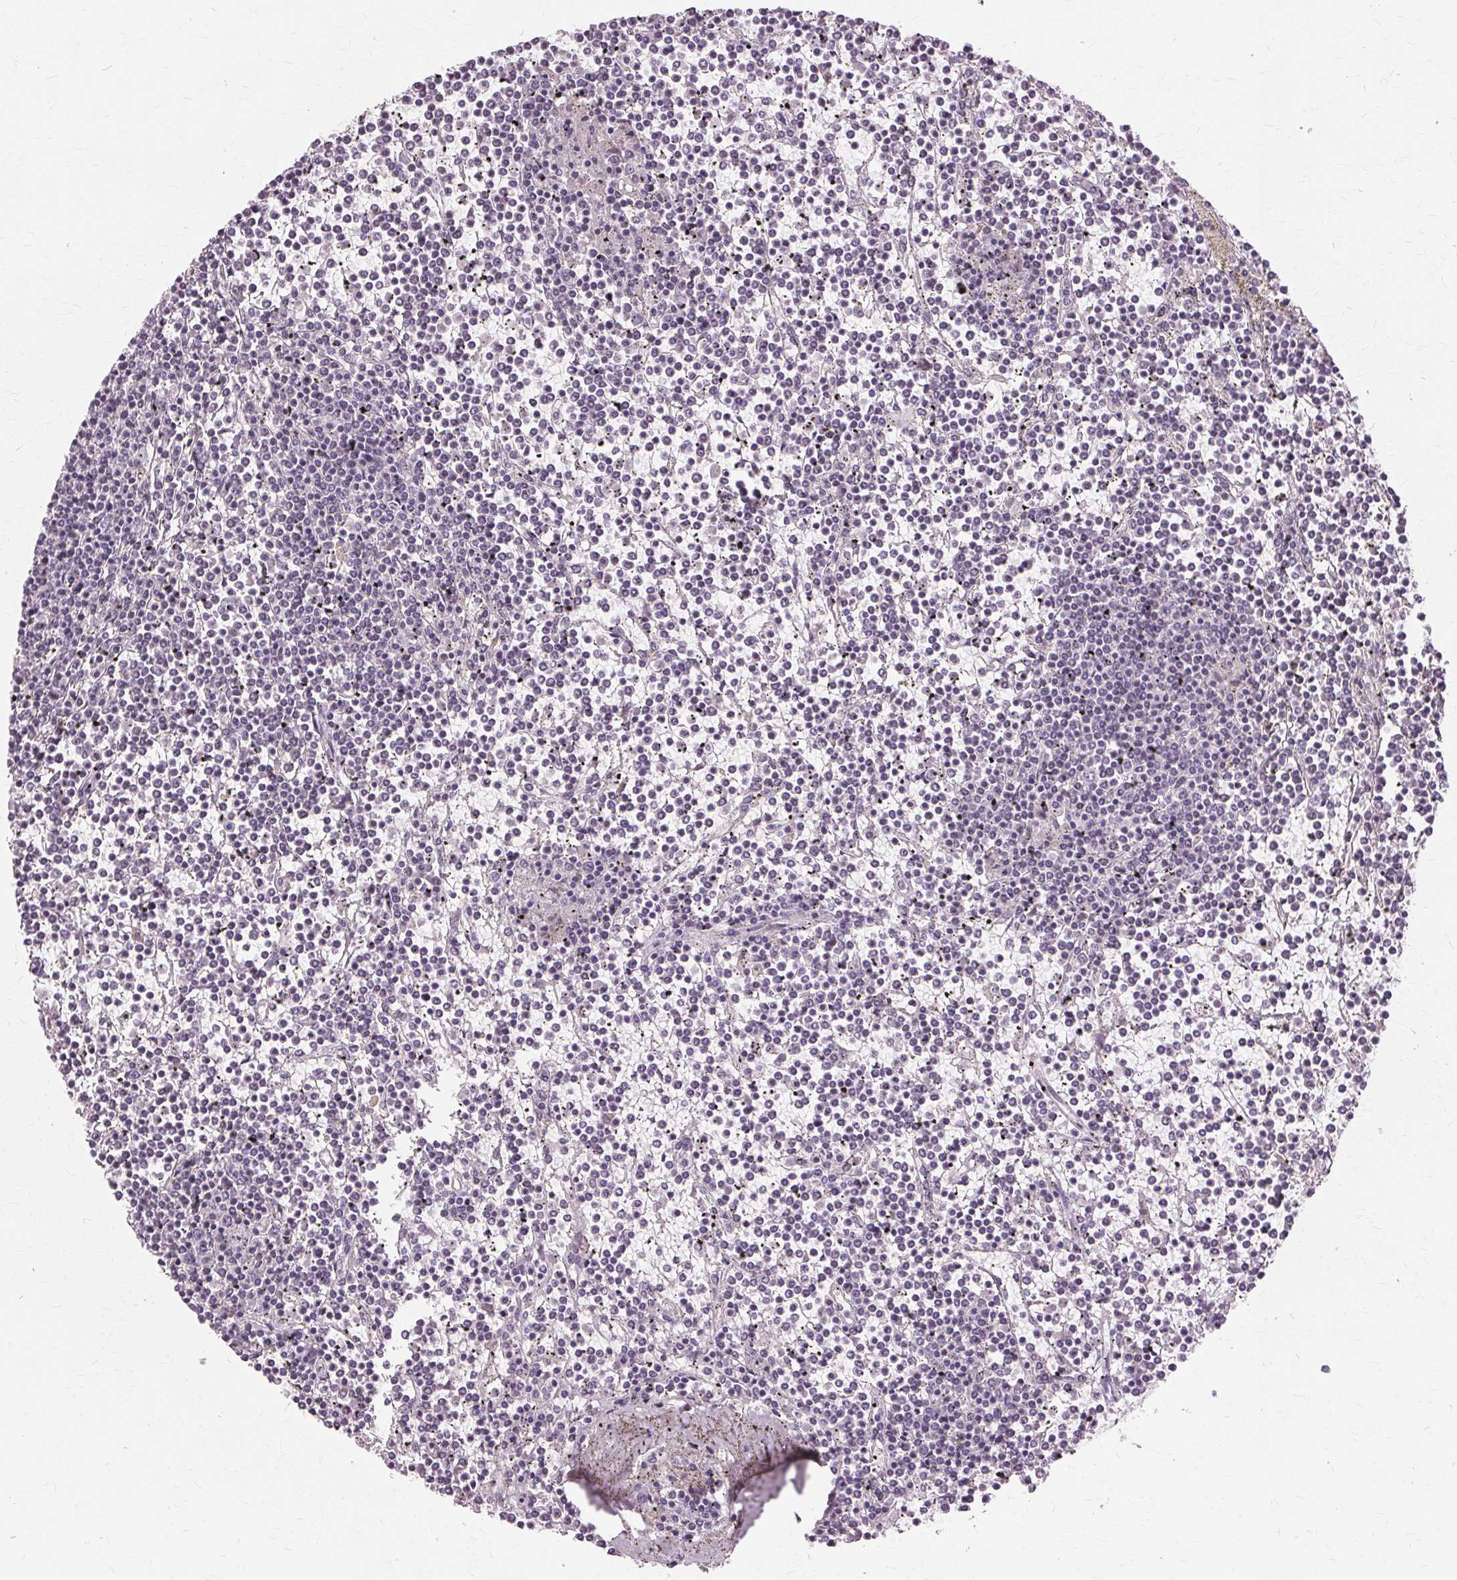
{"staining": {"intensity": "negative", "quantity": "none", "location": "none"}, "tissue": "lymphoma", "cell_type": "Tumor cells", "image_type": "cancer", "snomed": [{"axis": "morphology", "description": "Malignant lymphoma, non-Hodgkin's type, Low grade"}, {"axis": "topography", "description": "Spleen"}], "caption": "Immunohistochemistry (IHC) image of human lymphoma stained for a protein (brown), which demonstrates no staining in tumor cells.", "gene": "SIGLEC6", "patient": {"sex": "female", "age": 19}}